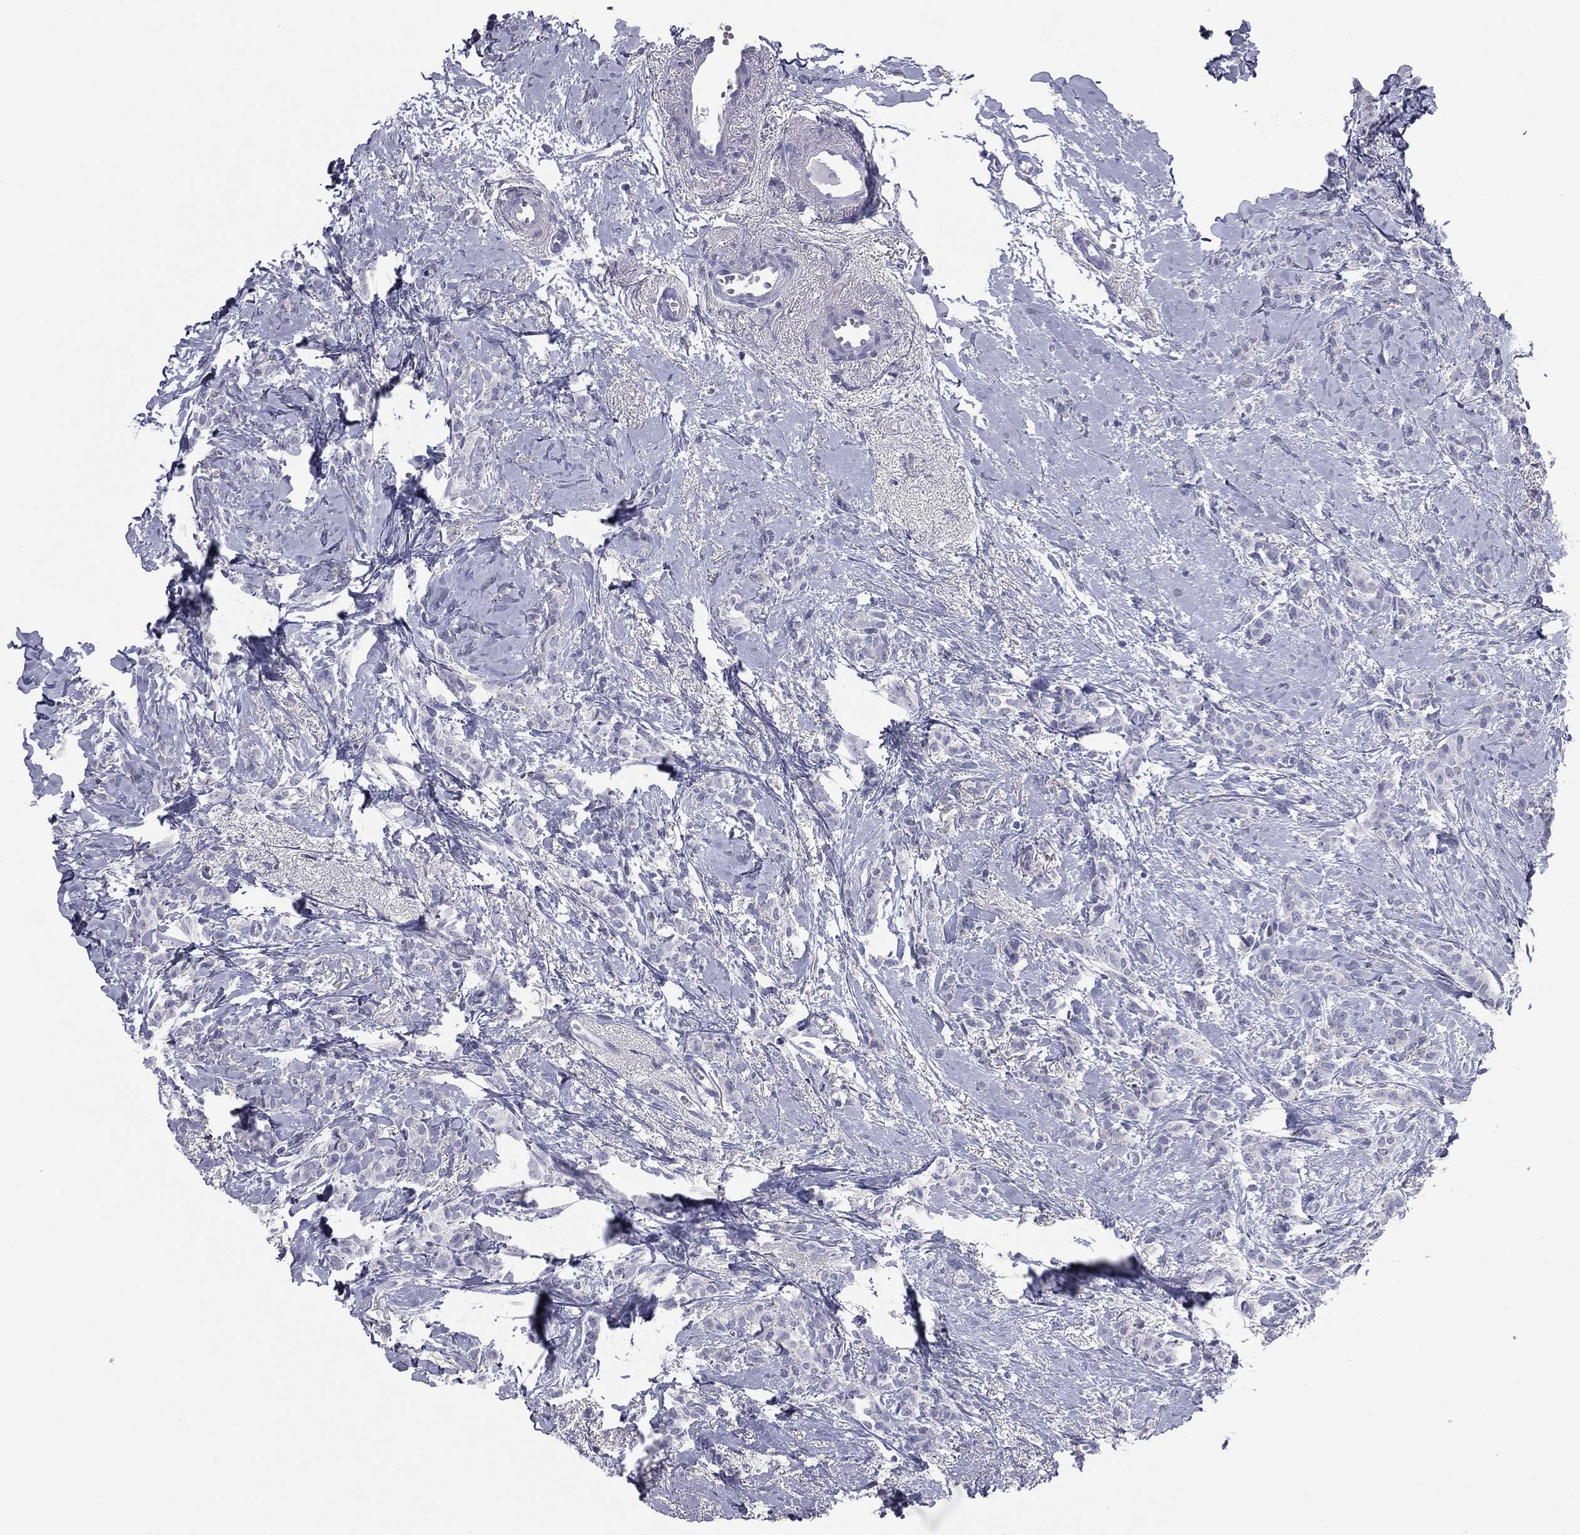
{"staining": {"intensity": "negative", "quantity": "none", "location": "none"}, "tissue": "breast cancer", "cell_type": "Tumor cells", "image_type": "cancer", "snomed": [{"axis": "morphology", "description": "Duct carcinoma"}, {"axis": "topography", "description": "Breast"}], "caption": "This is a photomicrograph of immunohistochemistry (IHC) staining of breast cancer (invasive ductal carcinoma), which shows no positivity in tumor cells.", "gene": "MLN", "patient": {"sex": "female", "age": 85}}